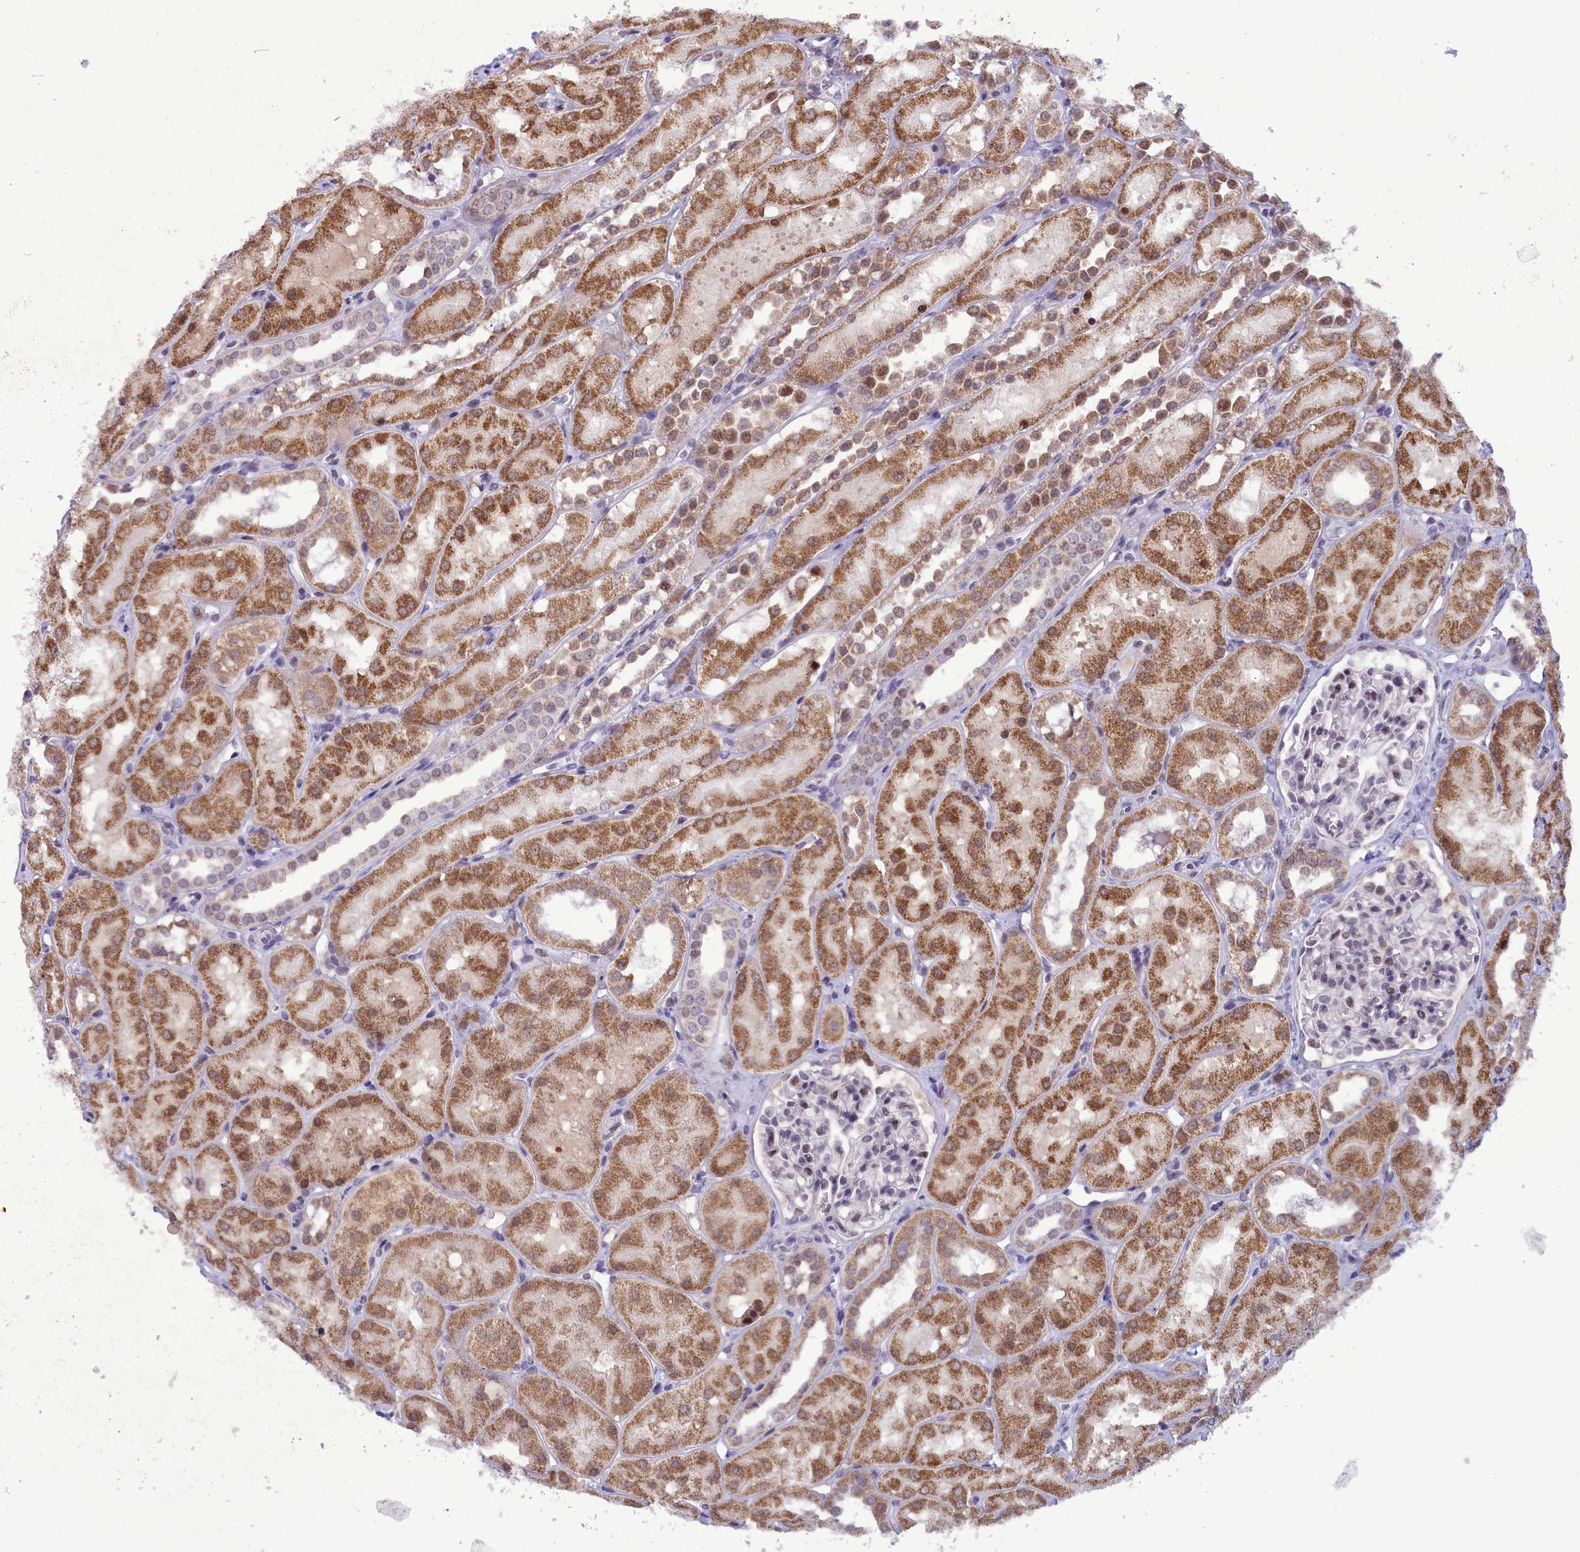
{"staining": {"intensity": "weak", "quantity": "25%-75%", "location": "nuclear"}, "tissue": "kidney", "cell_type": "Cells in glomeruli", "image_type": "normal", "snomed": [{"axis": "morphology", "description": "Normal tissue, NOS"}, {"axis": "topography", "description": "Kidney"}, {"axis": "topography", "description": "Urinary bladder"}], "caption": "DAB immunohistochemical staining of normal human kidney exhibits weak nuclear protein staining in approximately 25%-75% of cells in glomeruli.", "gene": "POM121L2", "patient": {"sex": "male", "age": 16}}